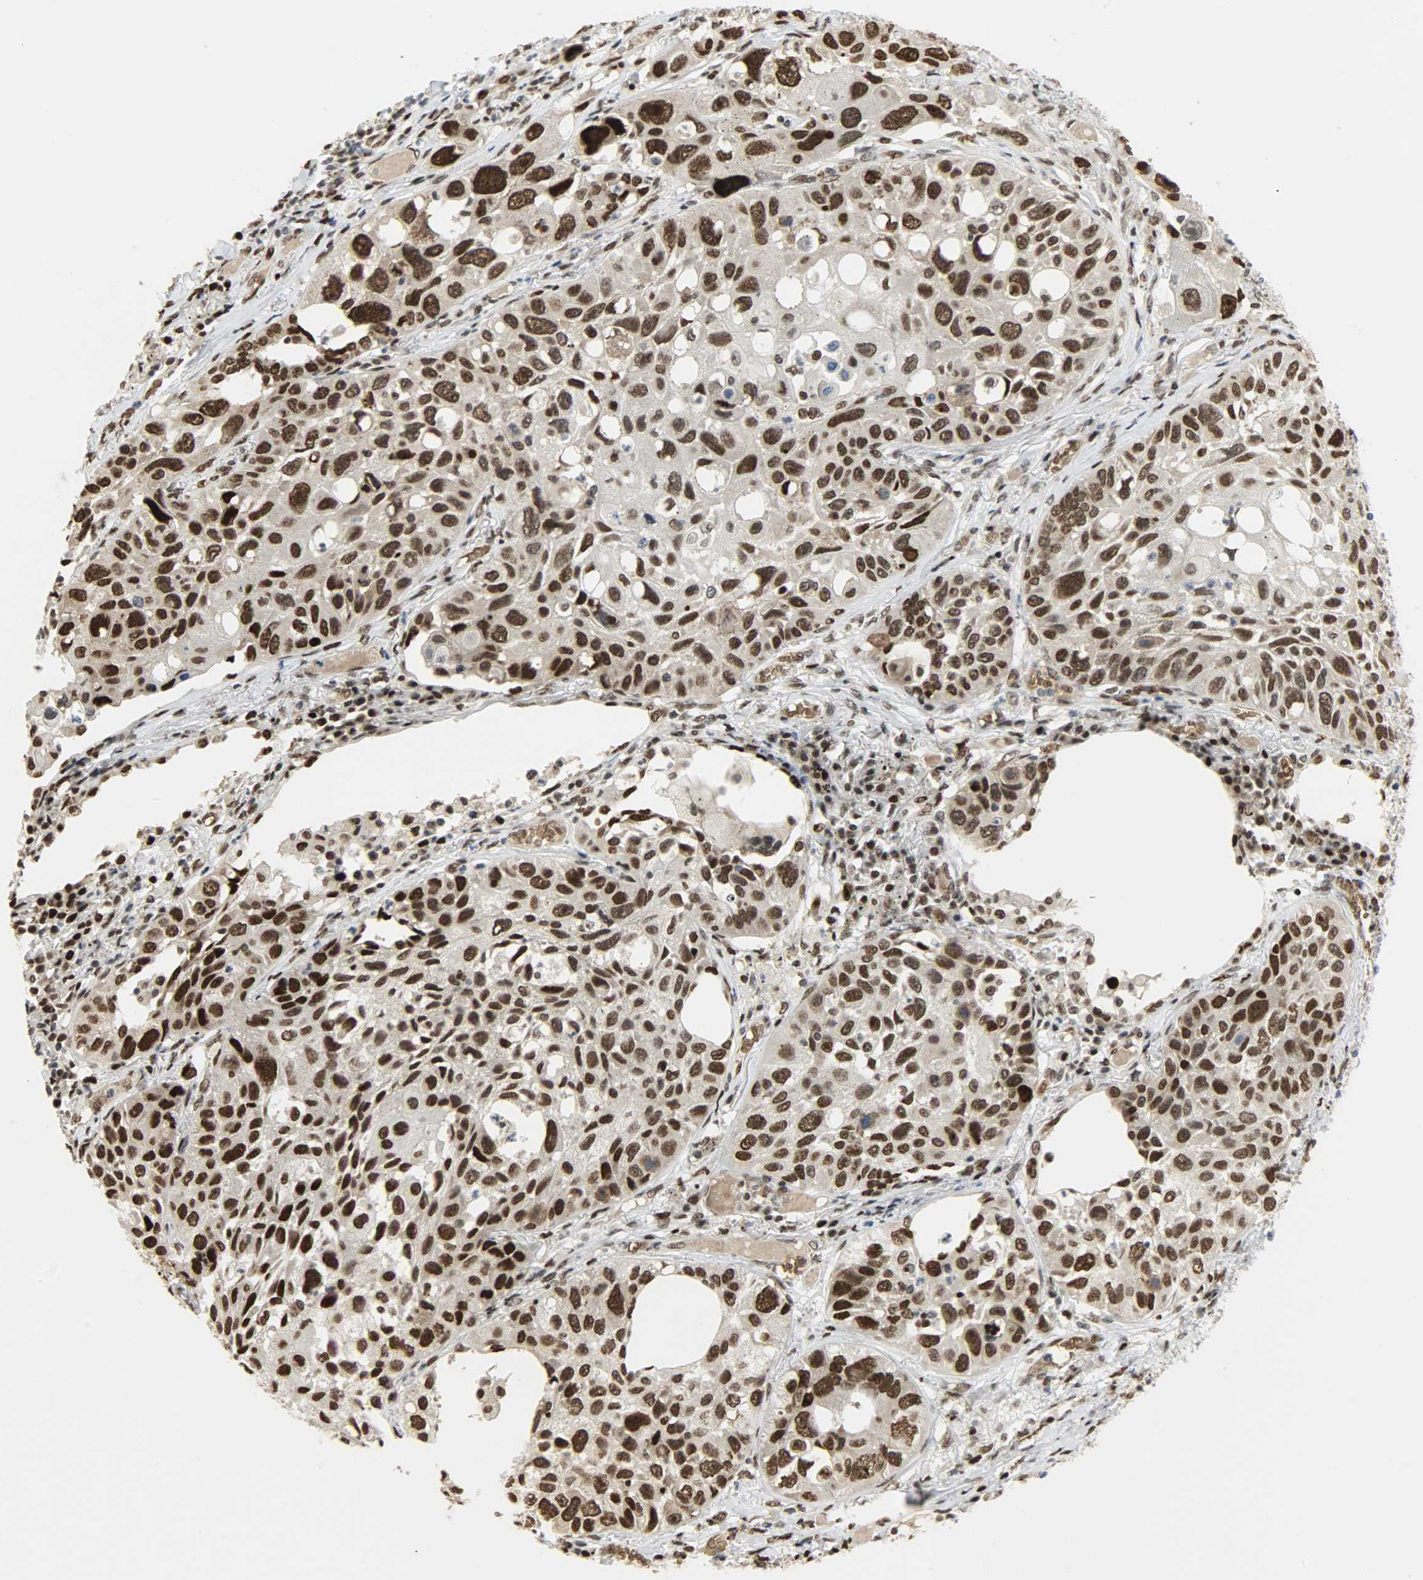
{"staining": {"intensity": "strong", "quantity": ">75%", "location": "cytoplasmic/membranous,nuclear"}, "tissue": "lung cancer", "cell_type": "Tumor cells", "image_type": "cancer", "snomed": [{"axis": "morphology", "description": "Squamous cell carcinoma, NOS"}, {"axis": "topography", "description": "Lung"}], "caption": "Lung cancer (squamous cell carcinoma) stained for a protein demonstrates strong cytoplasmic/membranous and nuclear positivity in tumor cells.", "gene": "SNAI1", "patient": {"sex": "male", "age": 71}}